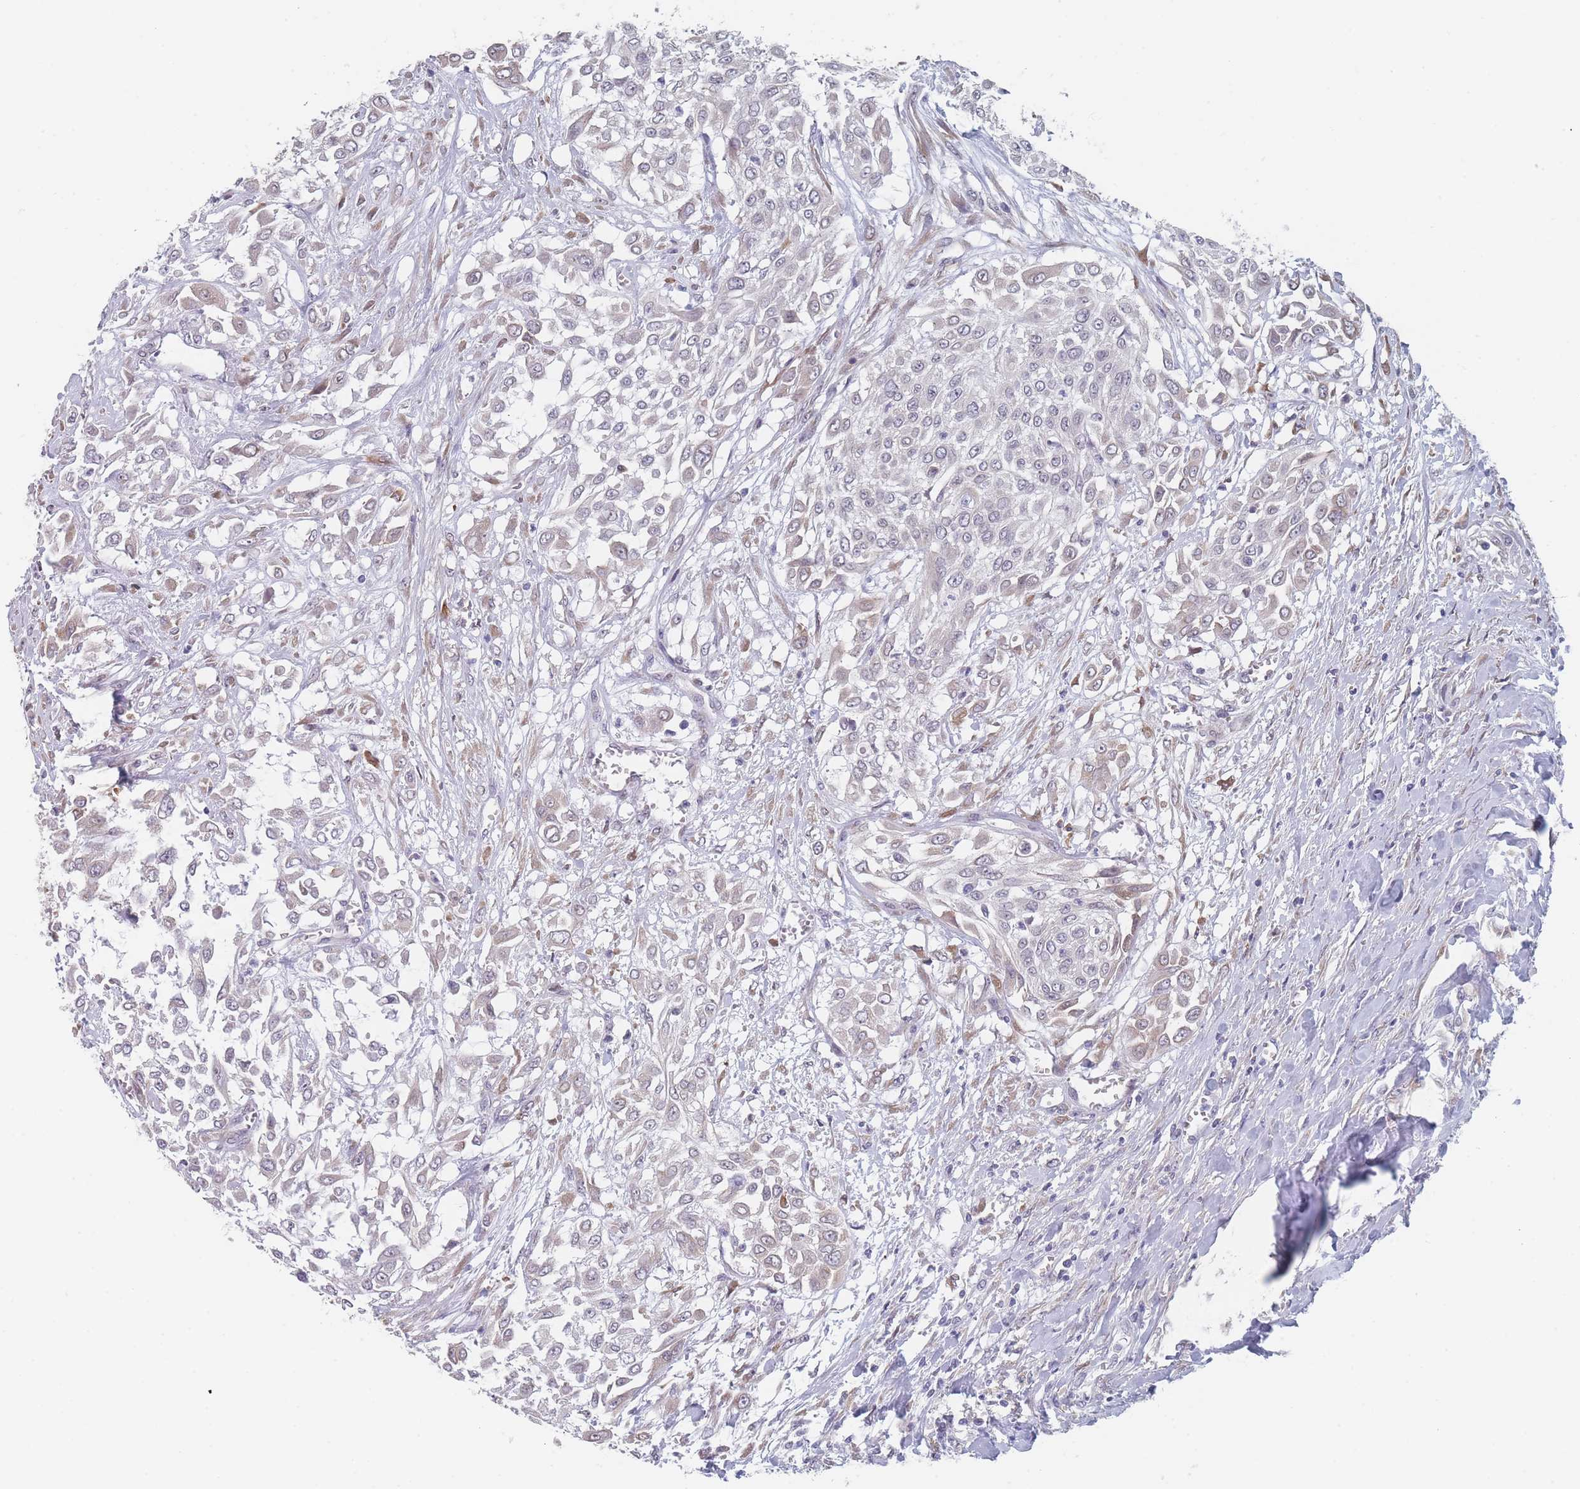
{"staining": {"intensity": "weak", "quantity": "<25%", "location": "cytoplasmic/membranous"}, "tissue": "urothelial cancer", "cell_type": "Tumor cells", "image_type": "cancer", "snomed": [{"axis": "morphology", "description": "Urothelial carcinoma, High grade"}, {"axis": "topography", "description": "Urinary bladder"}], "caption": "A histopathology image of urothelial cancer stained for a protein demonstrates no brown staining in tumor cells. Brightfield microscopy of immunohistochemistry stained with DAB (3,3'-diaminobenzidine) (brown) and hematoxylin (blue), captured at high magnification.", "gene": "TMED10", "patient": {"sex": "male", "age": 57}}